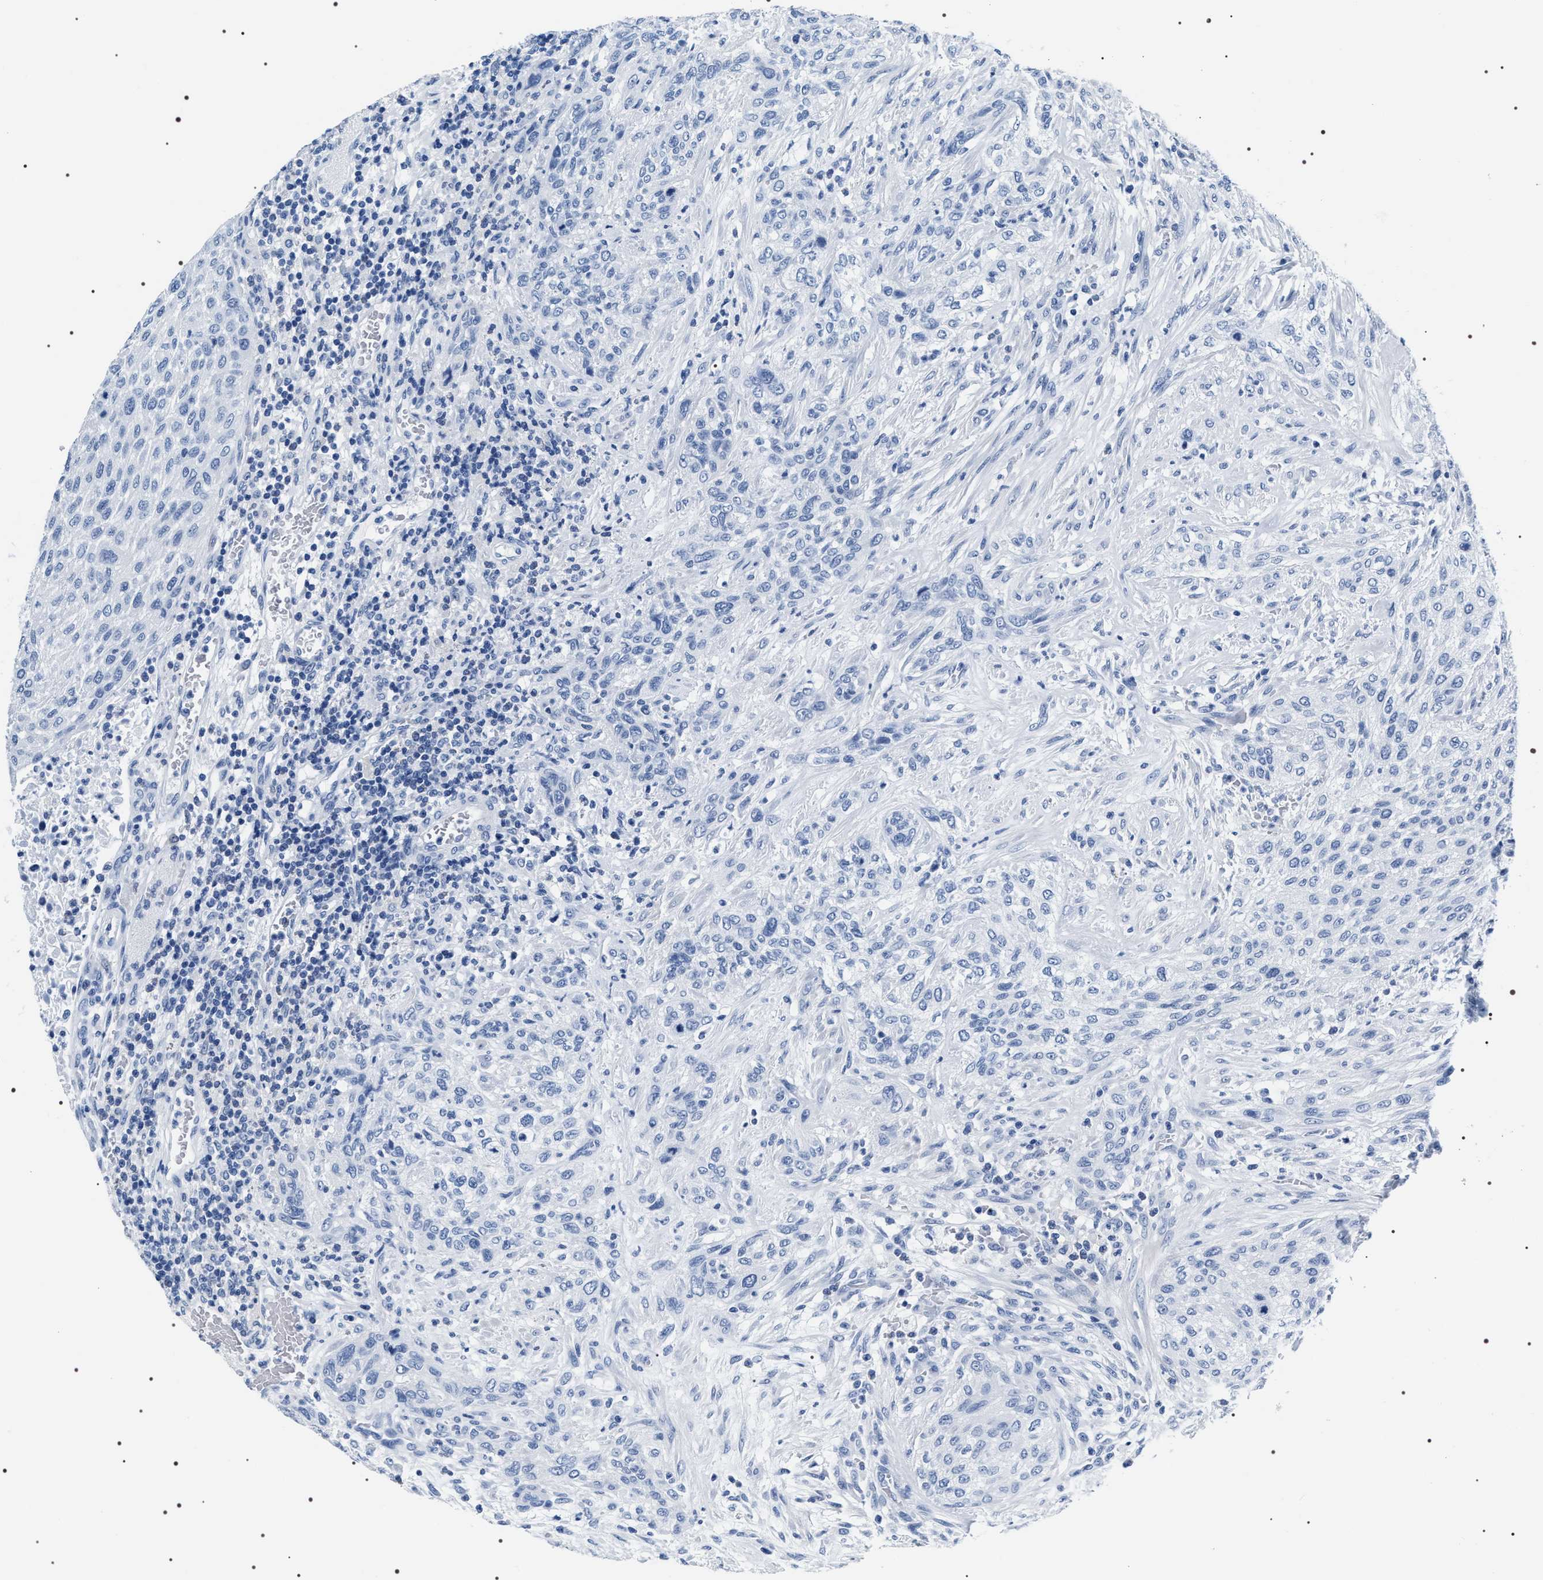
{"staining": {"intensity": "negative", "quantity": "none", "location": "none"}, "tissue": "urothelial cancer", "cell_type": "Tumor cells", "image_type": "cancer", "snomed": [{"axis": "morphology", "description": "Urothelial carcinoma, Low grade"}, {"axis": "morphology", "description": "Urothelial carcinoma, High grade"}, {"axis": "topography", "description": "Urinary bladder"}], "caption": "The micrograph reveals no staining of tumor cells in urothelial cancer.", "gene": "ADH4", "patient": {"sex": "male", "age": 35}}